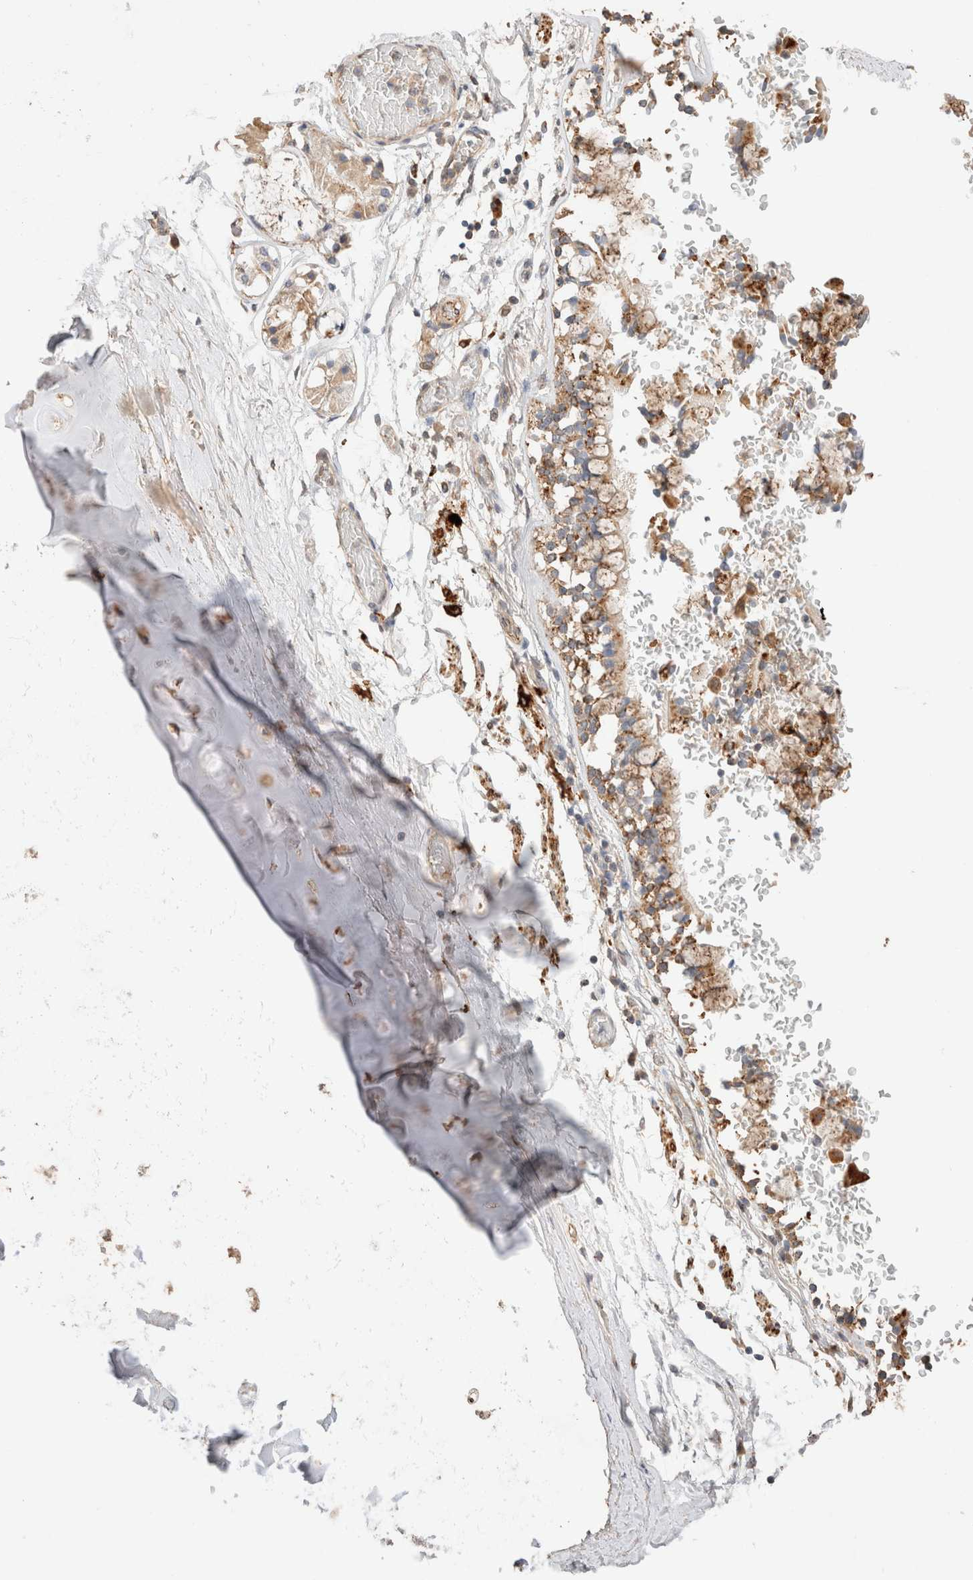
{"staining": {"intensity": "weak", "quantity": ">75%", "location": "cytoplasmic/membranous"}, "tissue": "adipose tissue", "cell_type": "Adipocytes", "image_type": "normal", "snomed": [{"axis": "morphology", "description": "Normal tissue, NOS"}, {"axis": "topography", "description": "Cartilage tissue"}, {"axis": "topography", "description": "Lung"}], "caption": "Normal adipose tissue shows weak cytoplasmic/membranous staining in about >75% of adipocytes.", "gene": "RABEPK", "patient": {"sex": "female", "age": 77}}